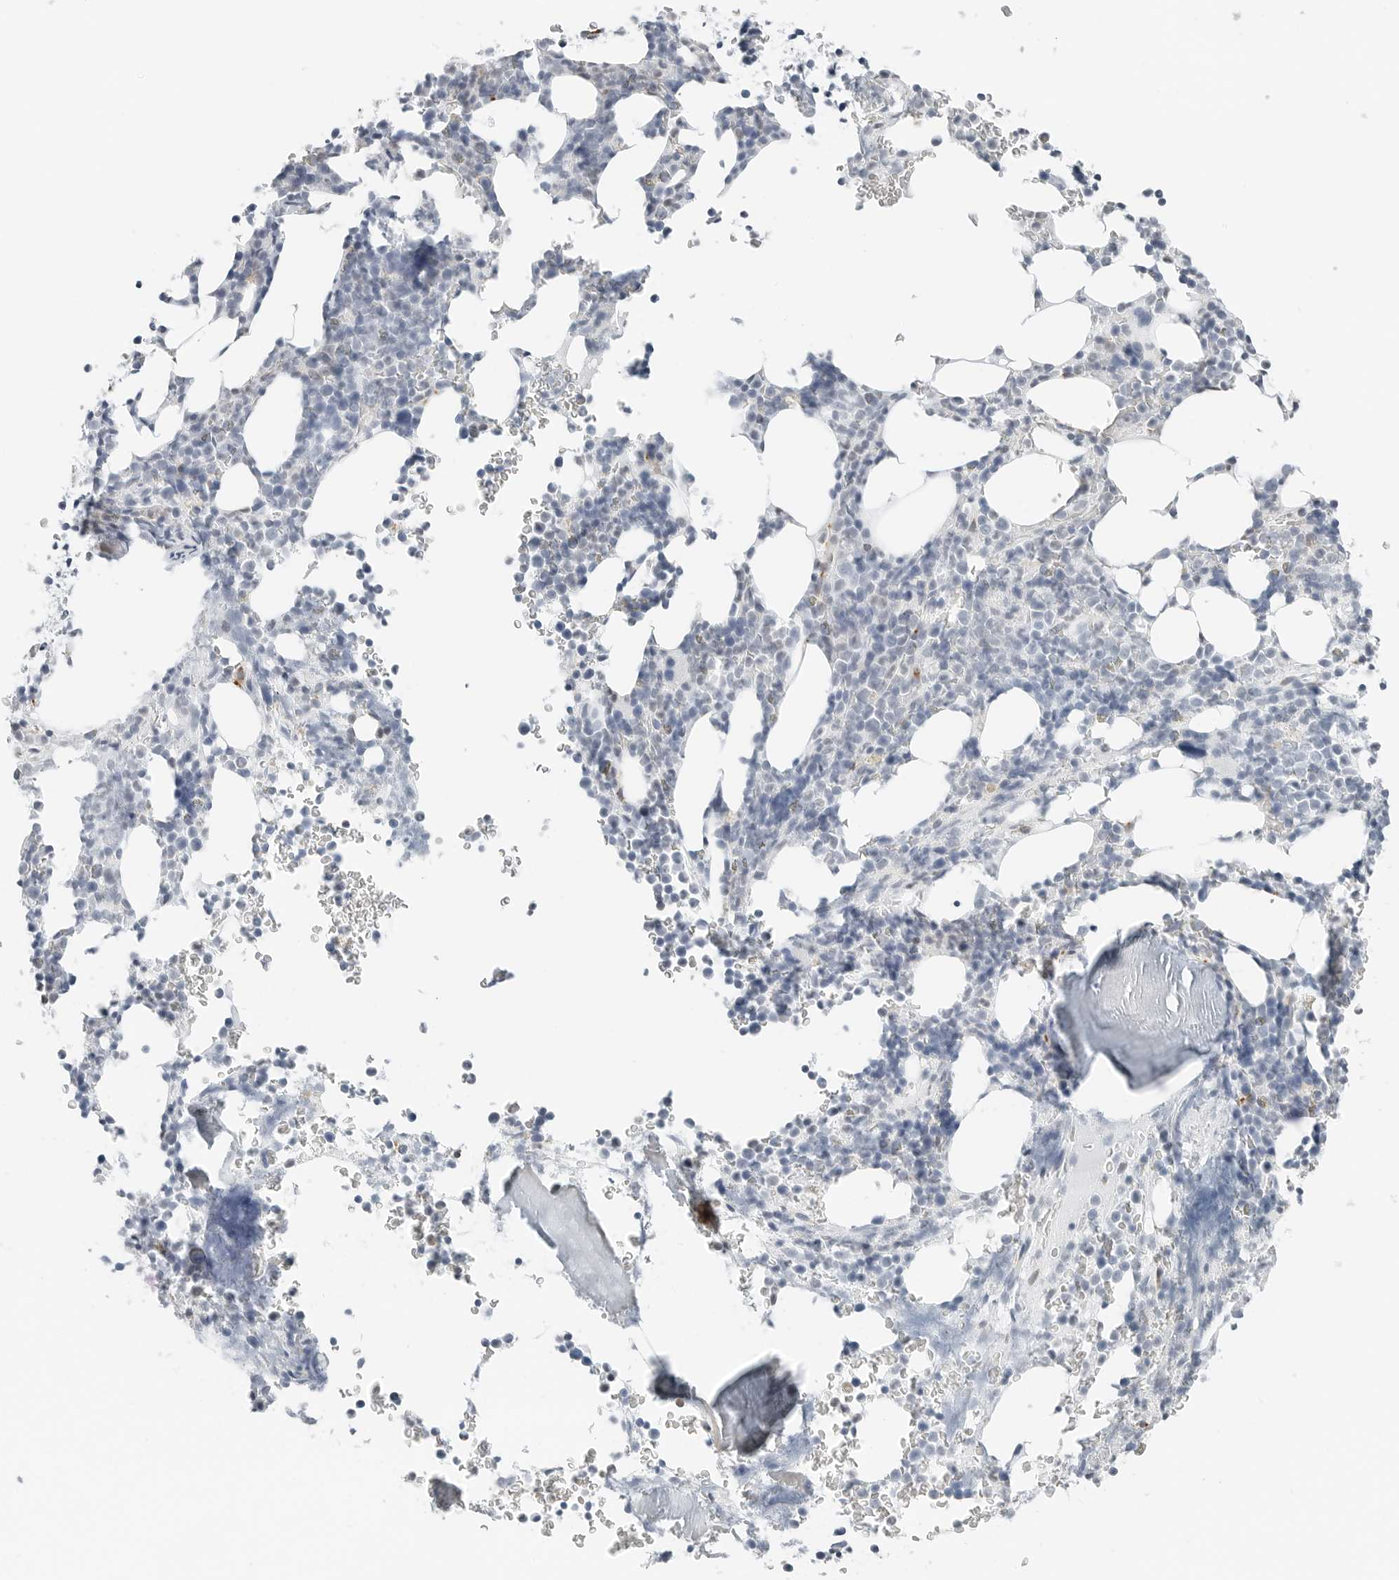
{"staining": {"intensity": "negative", "quantity": "none", "location": "none"}, "tissue": "bone marrow", "cell_type": "Hematopoietic cells", "image_type": "normal", "snomed": [{"axis": "morphology", "description": "Normal tissue, NOS"}, {"axis": "topography", "description": "Bone marrow"}], "caption": "Bone marrow stained for a protein using immunohistochemistry (IHC) demonstrates no expression hematopoietic cells.", "gene": "P4HA2", "patient": {"sex": "male", "age": 58}}